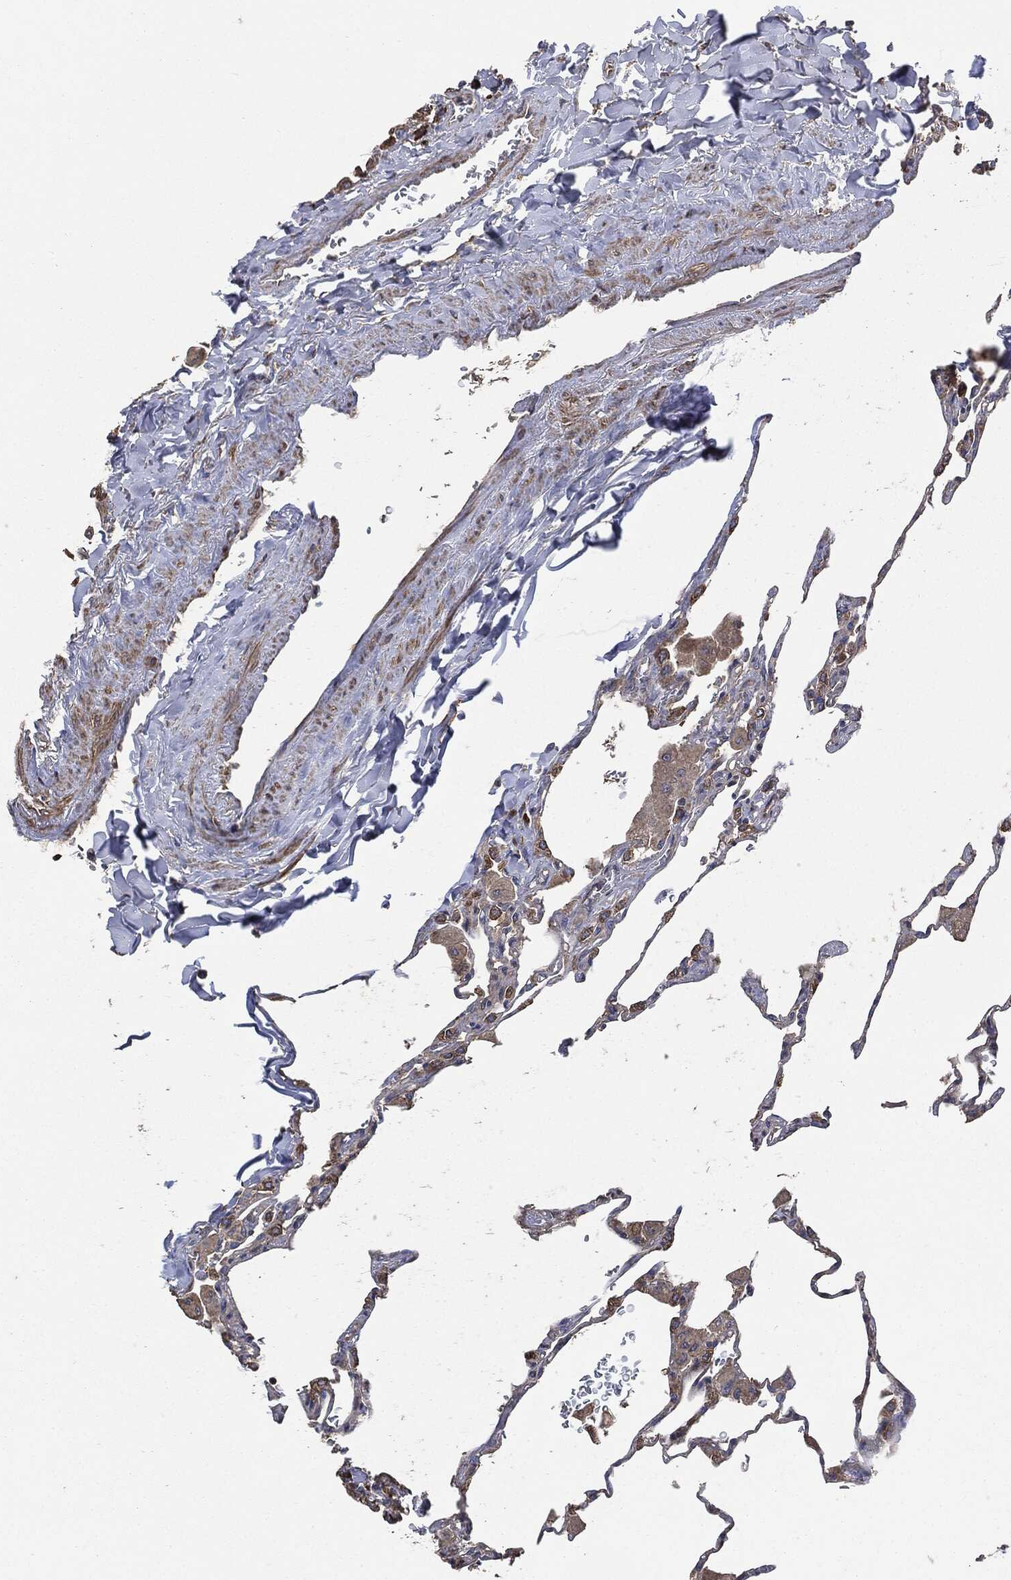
{"staining": {"intensity": "negative", "quantity": "none", "location": "none"}, "tissue": "lung", "cell_type": "Alveolar cells", "image_type": "normal", "snomed": [{"axis": "morphology", "description": "Normal tissue, NOS"}, {"axis": "morphology", "description": "Adenocarcinoma, metastatic, NOS"}, {"axis": "topography", "description": "Lung"}], "caption": "An immunohistochemistry (IHC) image of normal lung is shown. There is no staining in alveolar cells of lung.", "gene": "STK3", "patient": {"sex": "male", "age": 45}}